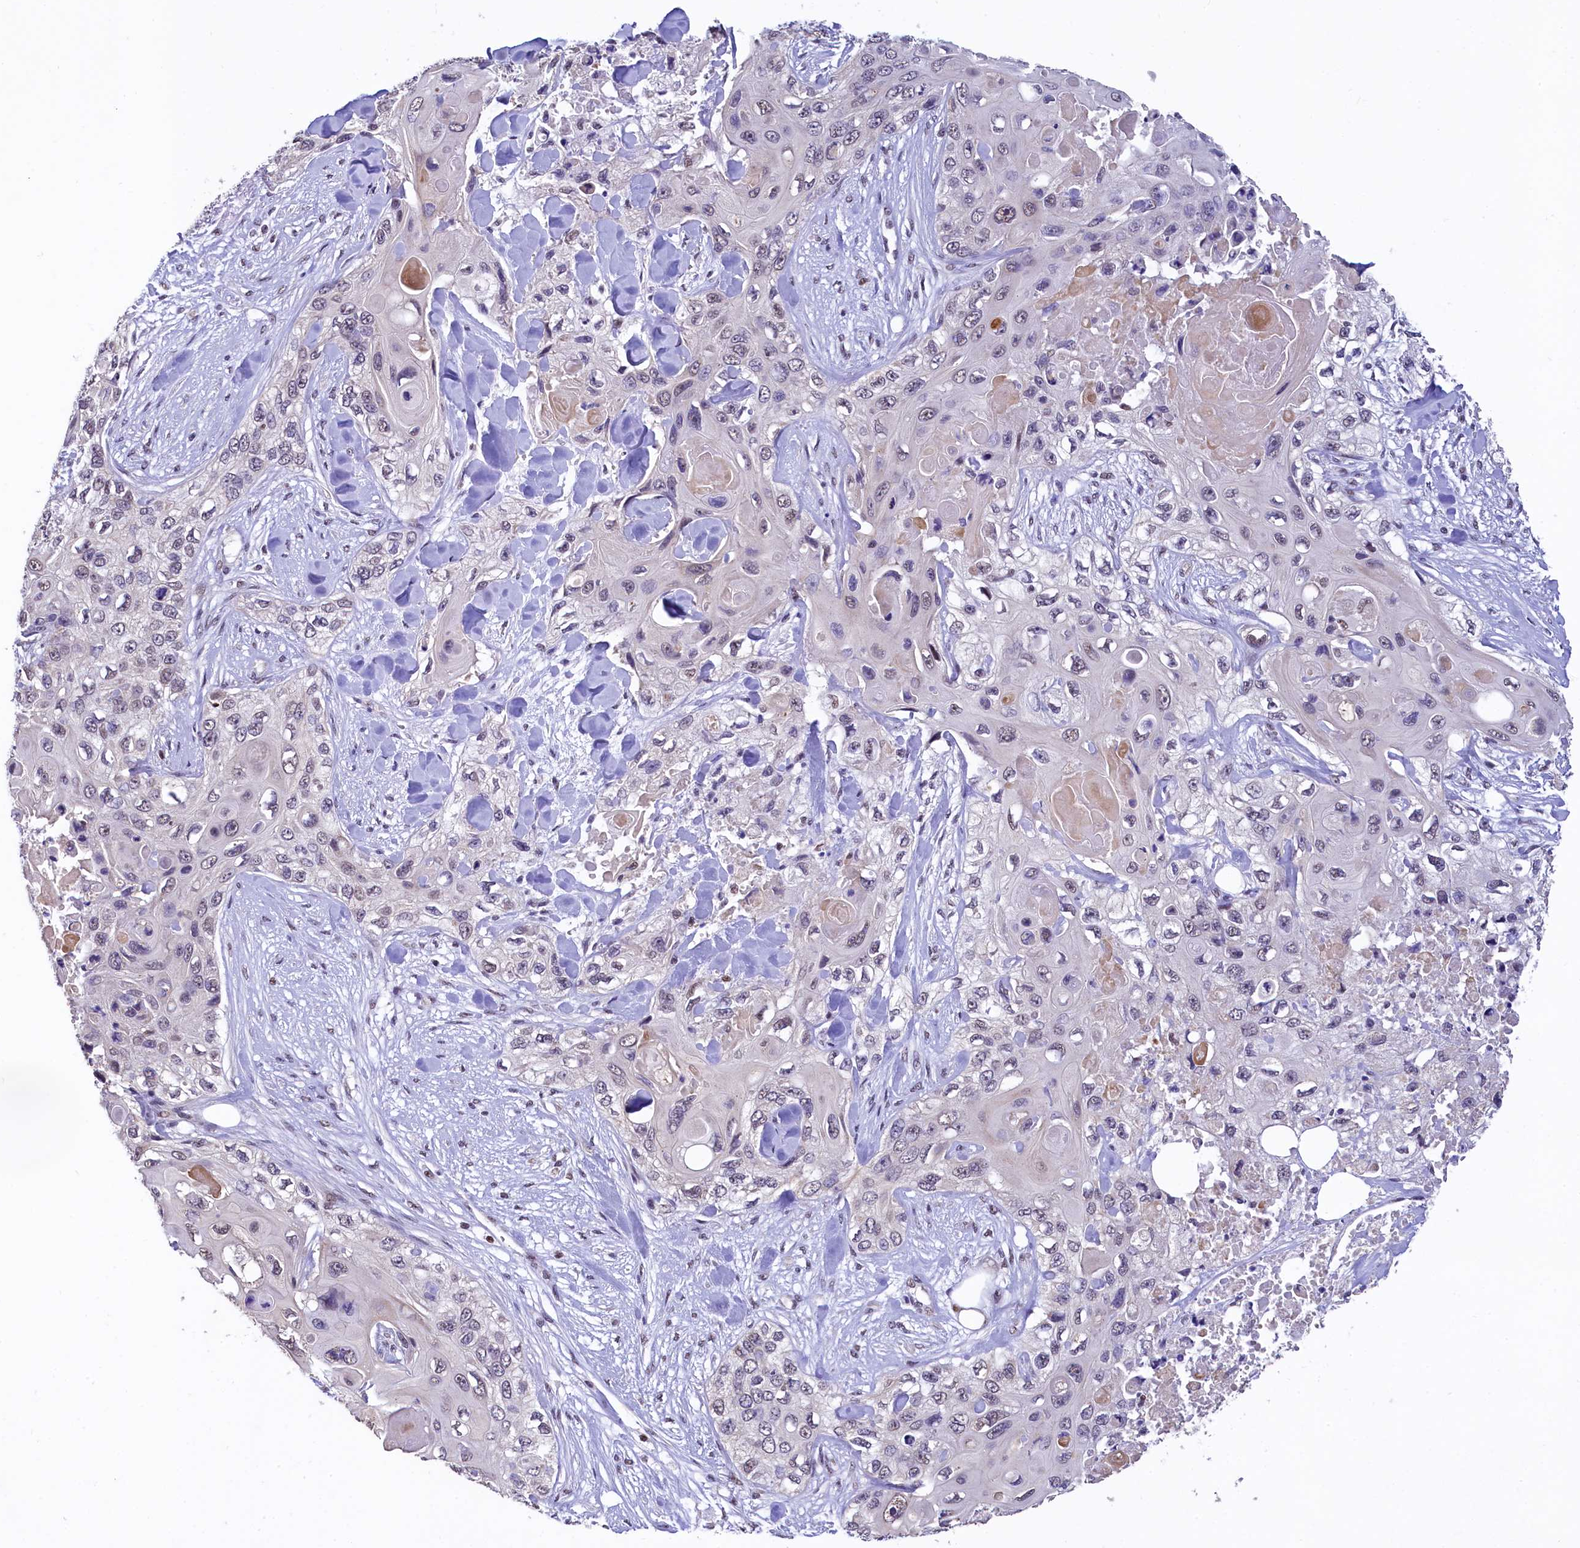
{"staining": {"intensity": "negative", "quantity": "none", "location": "none"}, "tissue": "skin cancer", "cell_type": "Tumor cells", "image_type": "cancer", "snomed": [{"axis": "morphology", "description": "Normal tissue, NOS"}, {"axis": "morphology", "description": "Squamous cell carcinoma, NOS"}, {"axis": "topography", "description": "Skin"}], "caption": "An IHC image of skin squamous cell carcinoma is shown. There is no staining in tumor cells of skin squamous cell carcinoma.", "gene": "HECTD4", "patient": {"sex": "male", "age": 72}}